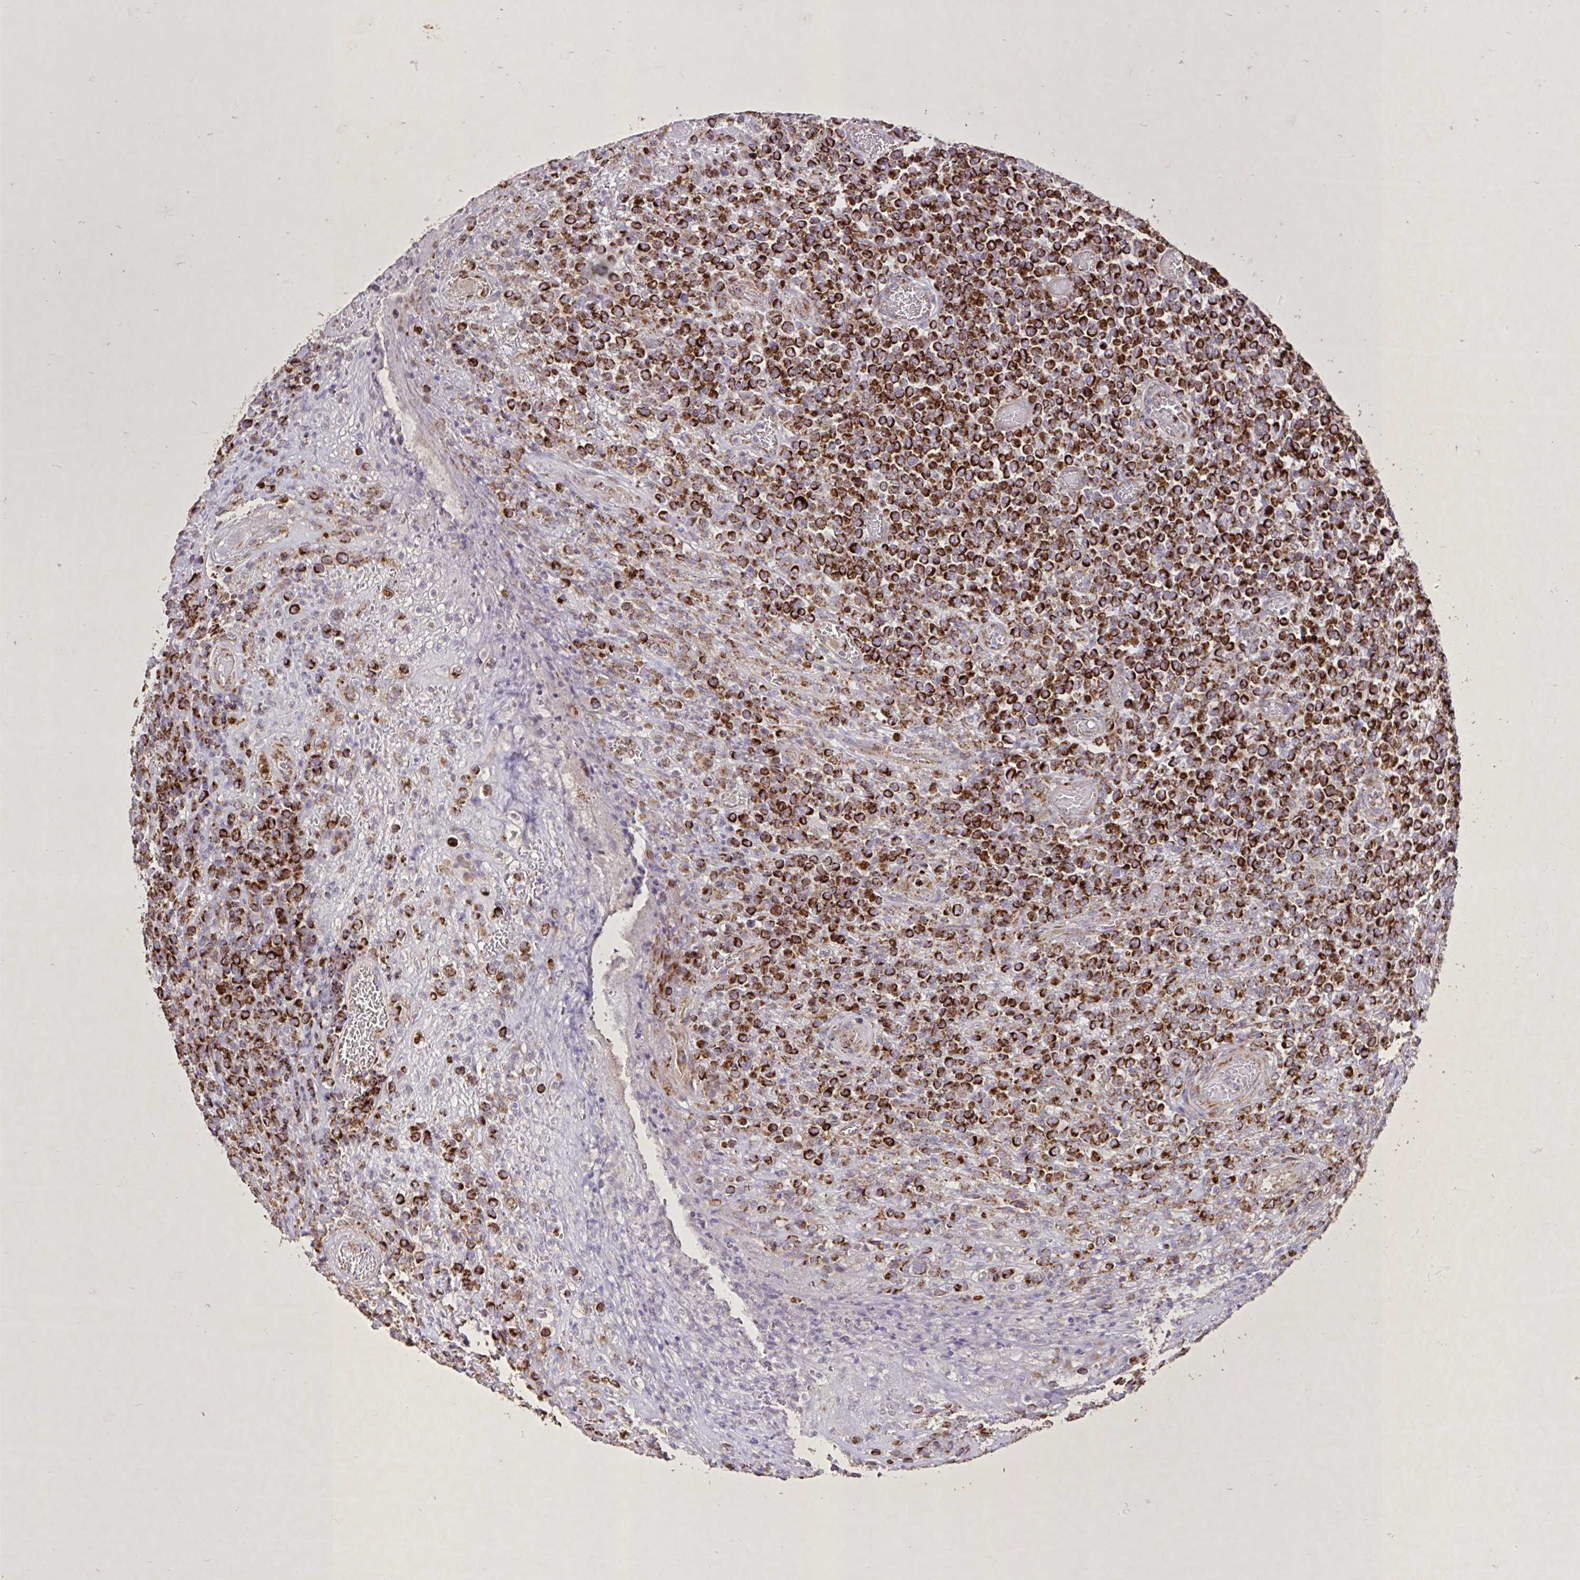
{"staining": {"intensity": "strong", "quantity": ">75%", "location": "cytoplasmic/membranous"}, "tissue": "lymphoma", "cell_type": "Tumor cells", "image_type": "cancer", "snomed": [{"axis": "morphology", "description": "Malignant lymphoma, non-Hodgkin's type, High grade"}, {"axis": "topography", "description": "Soft tissue"}], "caption": "IHC staining of malignant lymphoma, non-Hodgkin's type (high-grade), which shows high levels of strong cytoplasmic/membranous expression in approximately >75% of tumor cells indicating strong cytoplasmic/membranous protein staining. The staining was performed using DAB (brown) for protein detection and nuclei were counterstained in hematoxylin (blue).", "gene": "AGK", "patient": {"sex": "female", "age": 56}}